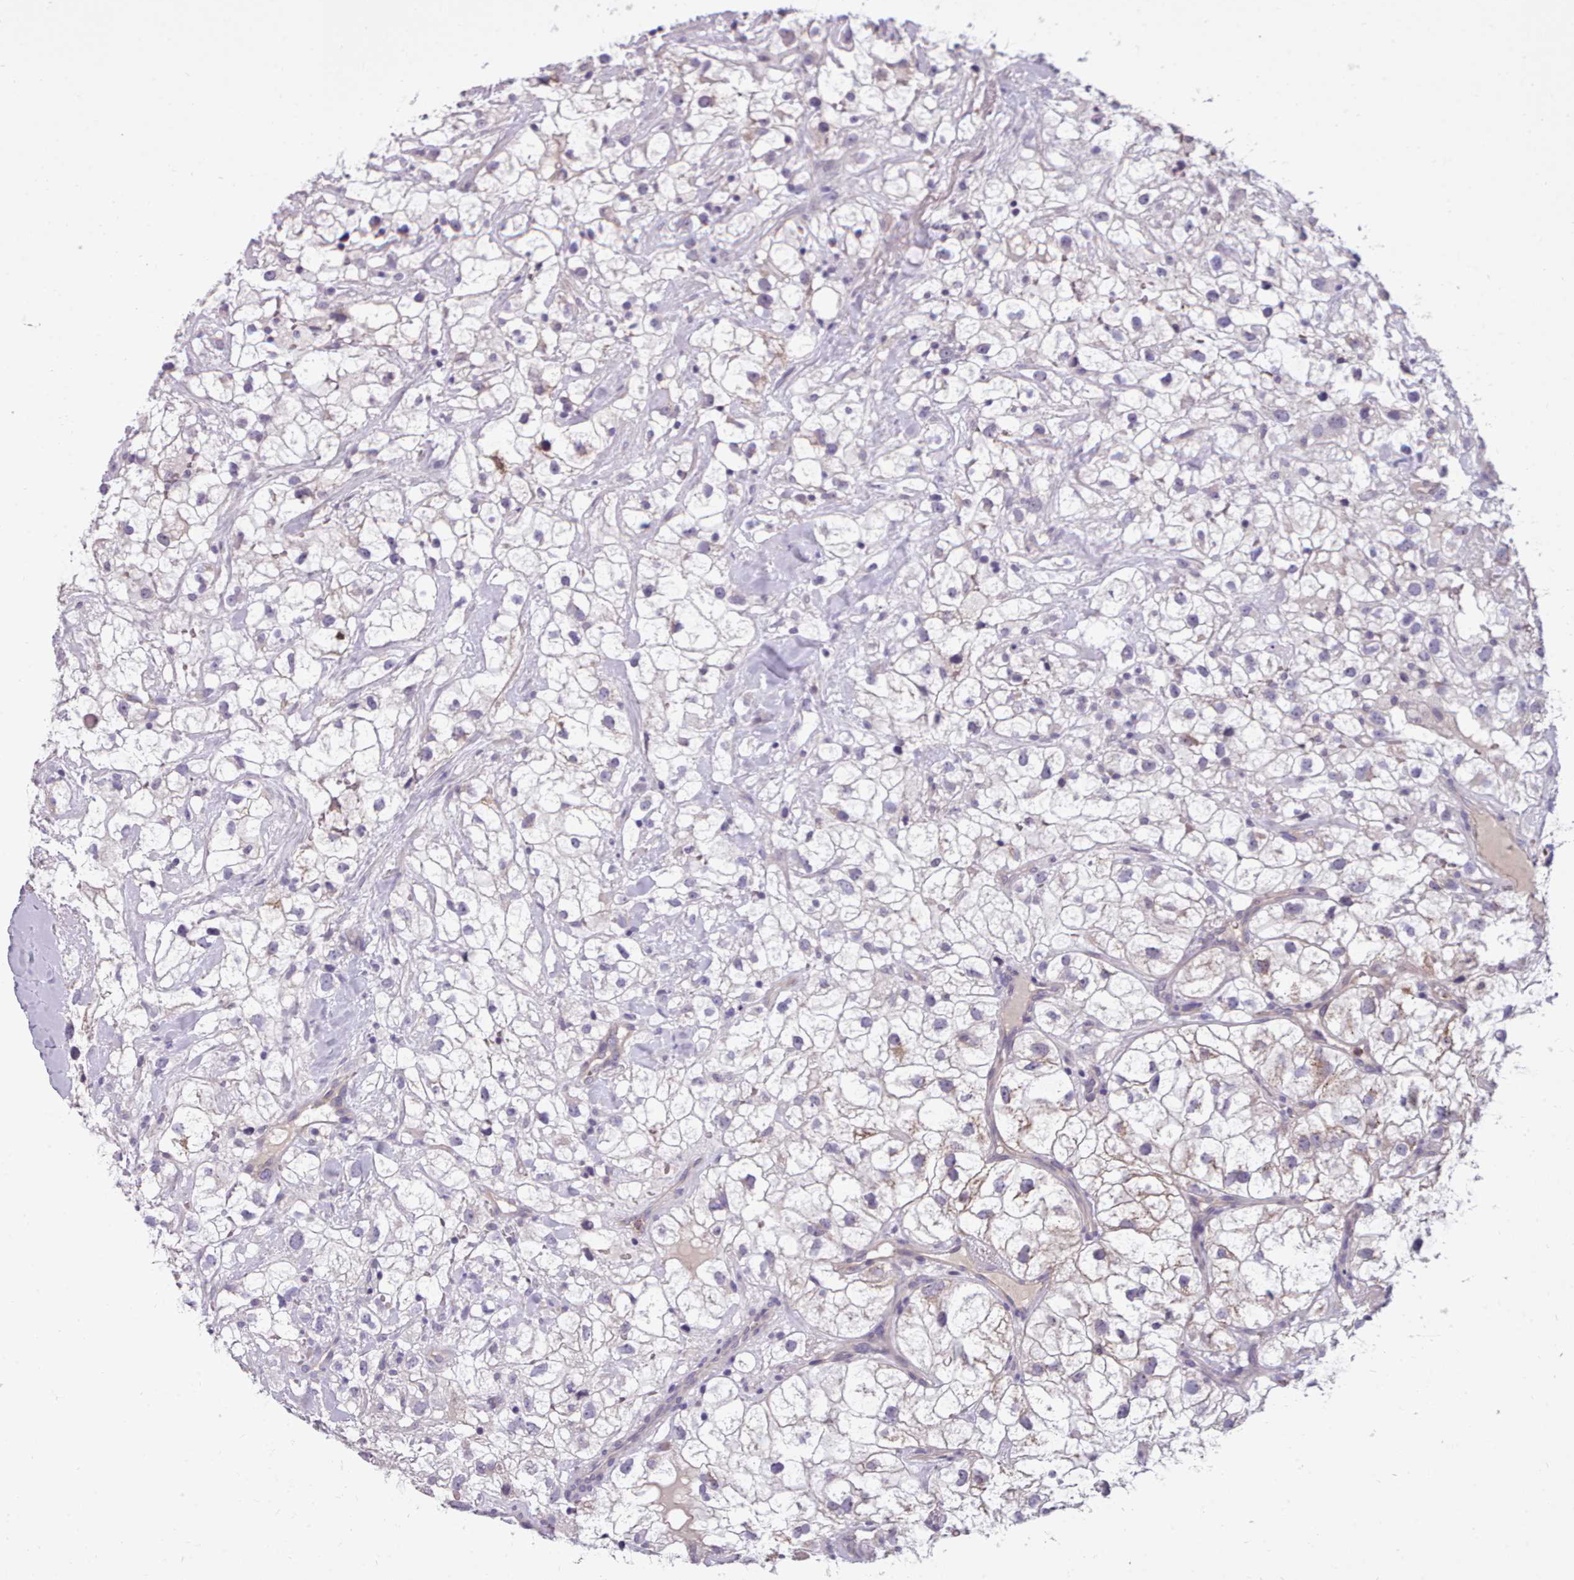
{"staining": {"intensity": "negative", "quantity": "none", "location": "none"}, "tissue": "renal cancer", "cell_type": "Tumor cells", "image_type": "cancer", "snomed": [{"axis": "morphology", "description": "Adenocarcinoma, NOS"}, {"axis": "topography", "description": "Kidney"}], "caption": "An IHC image of renal adenocarcinoma is shown. There is no staining in tumor cells of renal adenocarcinoma.", "gene": "KCTD16", "patient": {"sex": "male", "age": 59}}